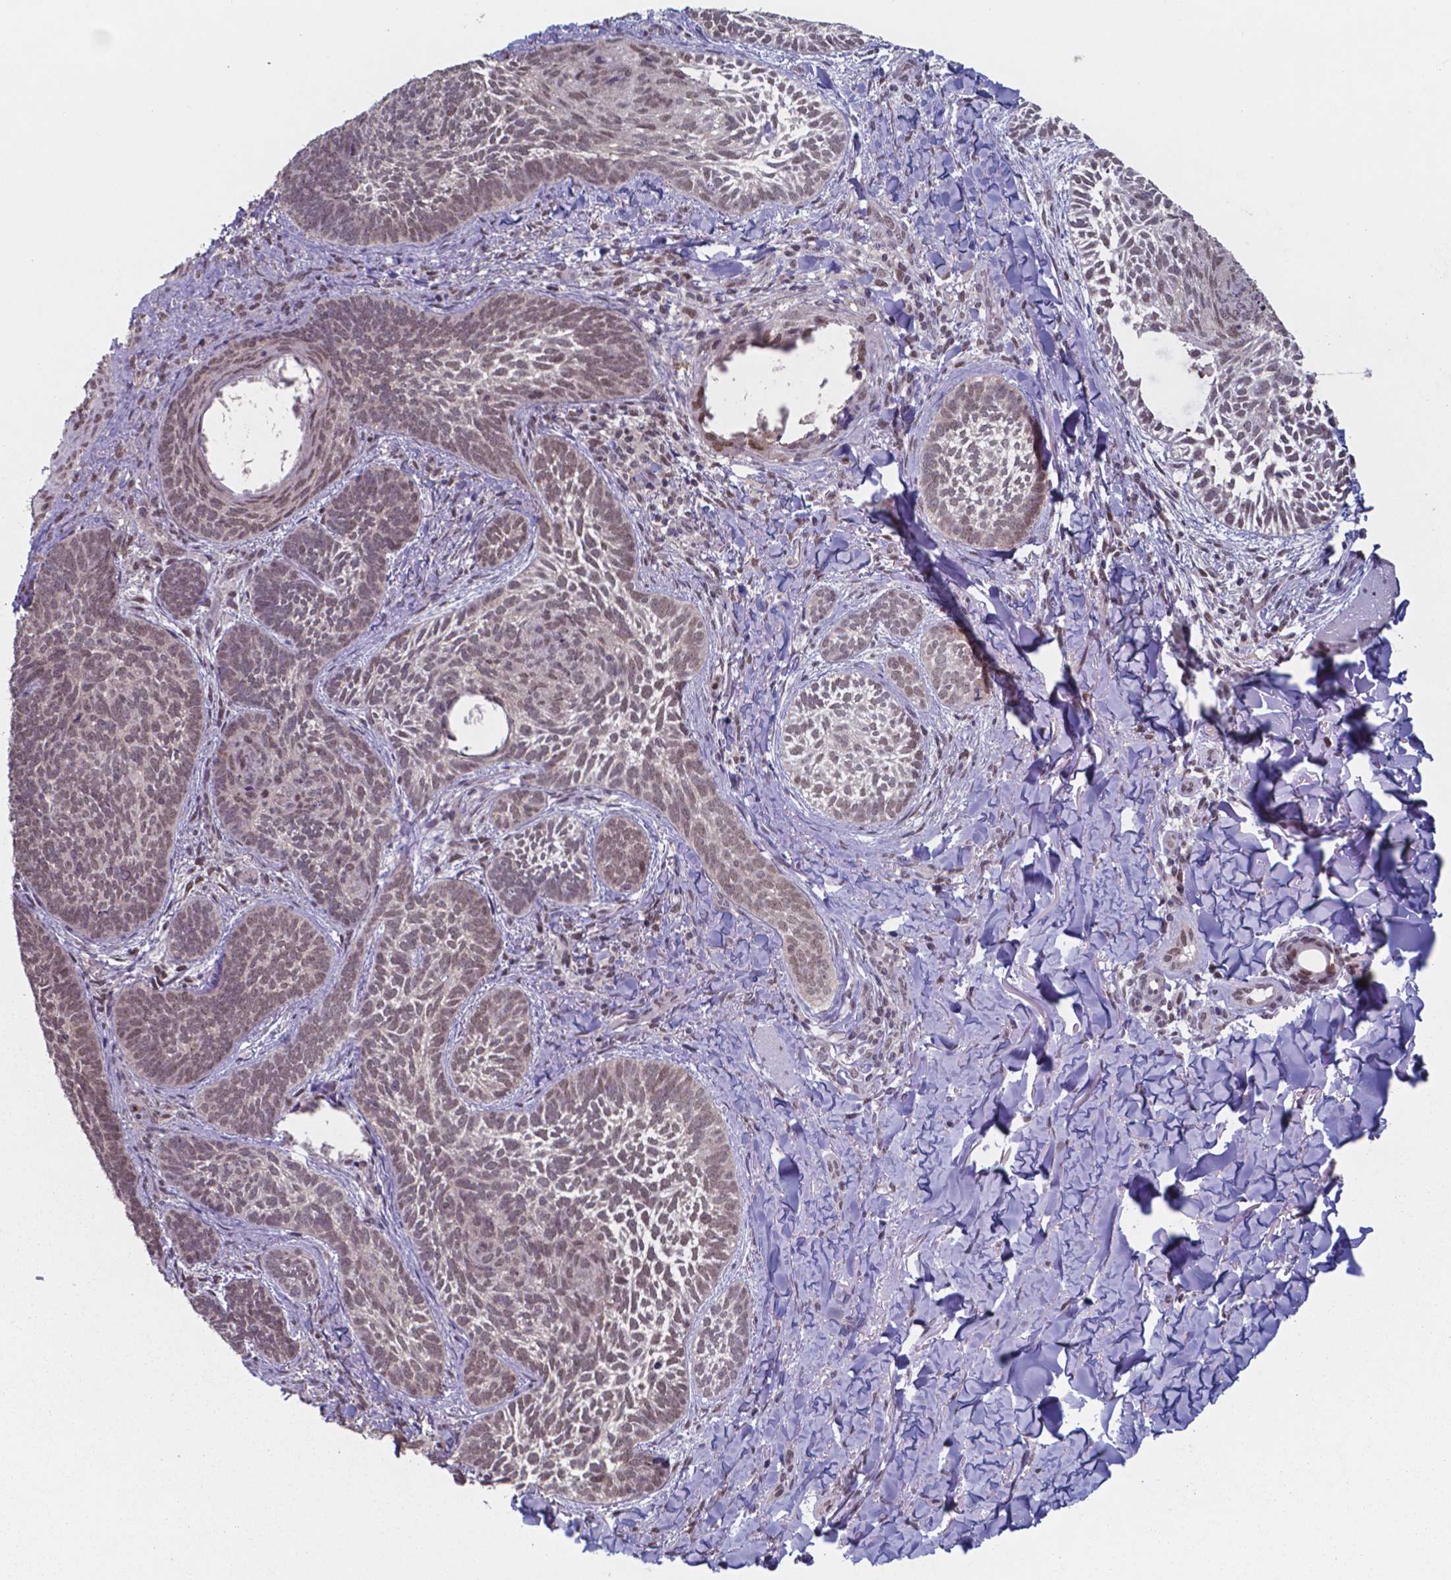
{"staining": {"intensity": "weak", "quantity": ">75%", "location": "nuclear"}, "tissue": "skin cancer", "cell_type": "Tumor cells", "image_type": "cancer", "snomed": [{"axis": "morphology", "description": "Normal tissue, NOS"}, {"axis": "morphology", "description": "Basal cell carcinoma"}, {"axis": "topography", "description": "Skin"}], "caption": "Skin cancer stained with a protein marker shows weak staining in tumor cells.", "gene": "UBA1", "patient": {"sex": "male", "age": 46}}